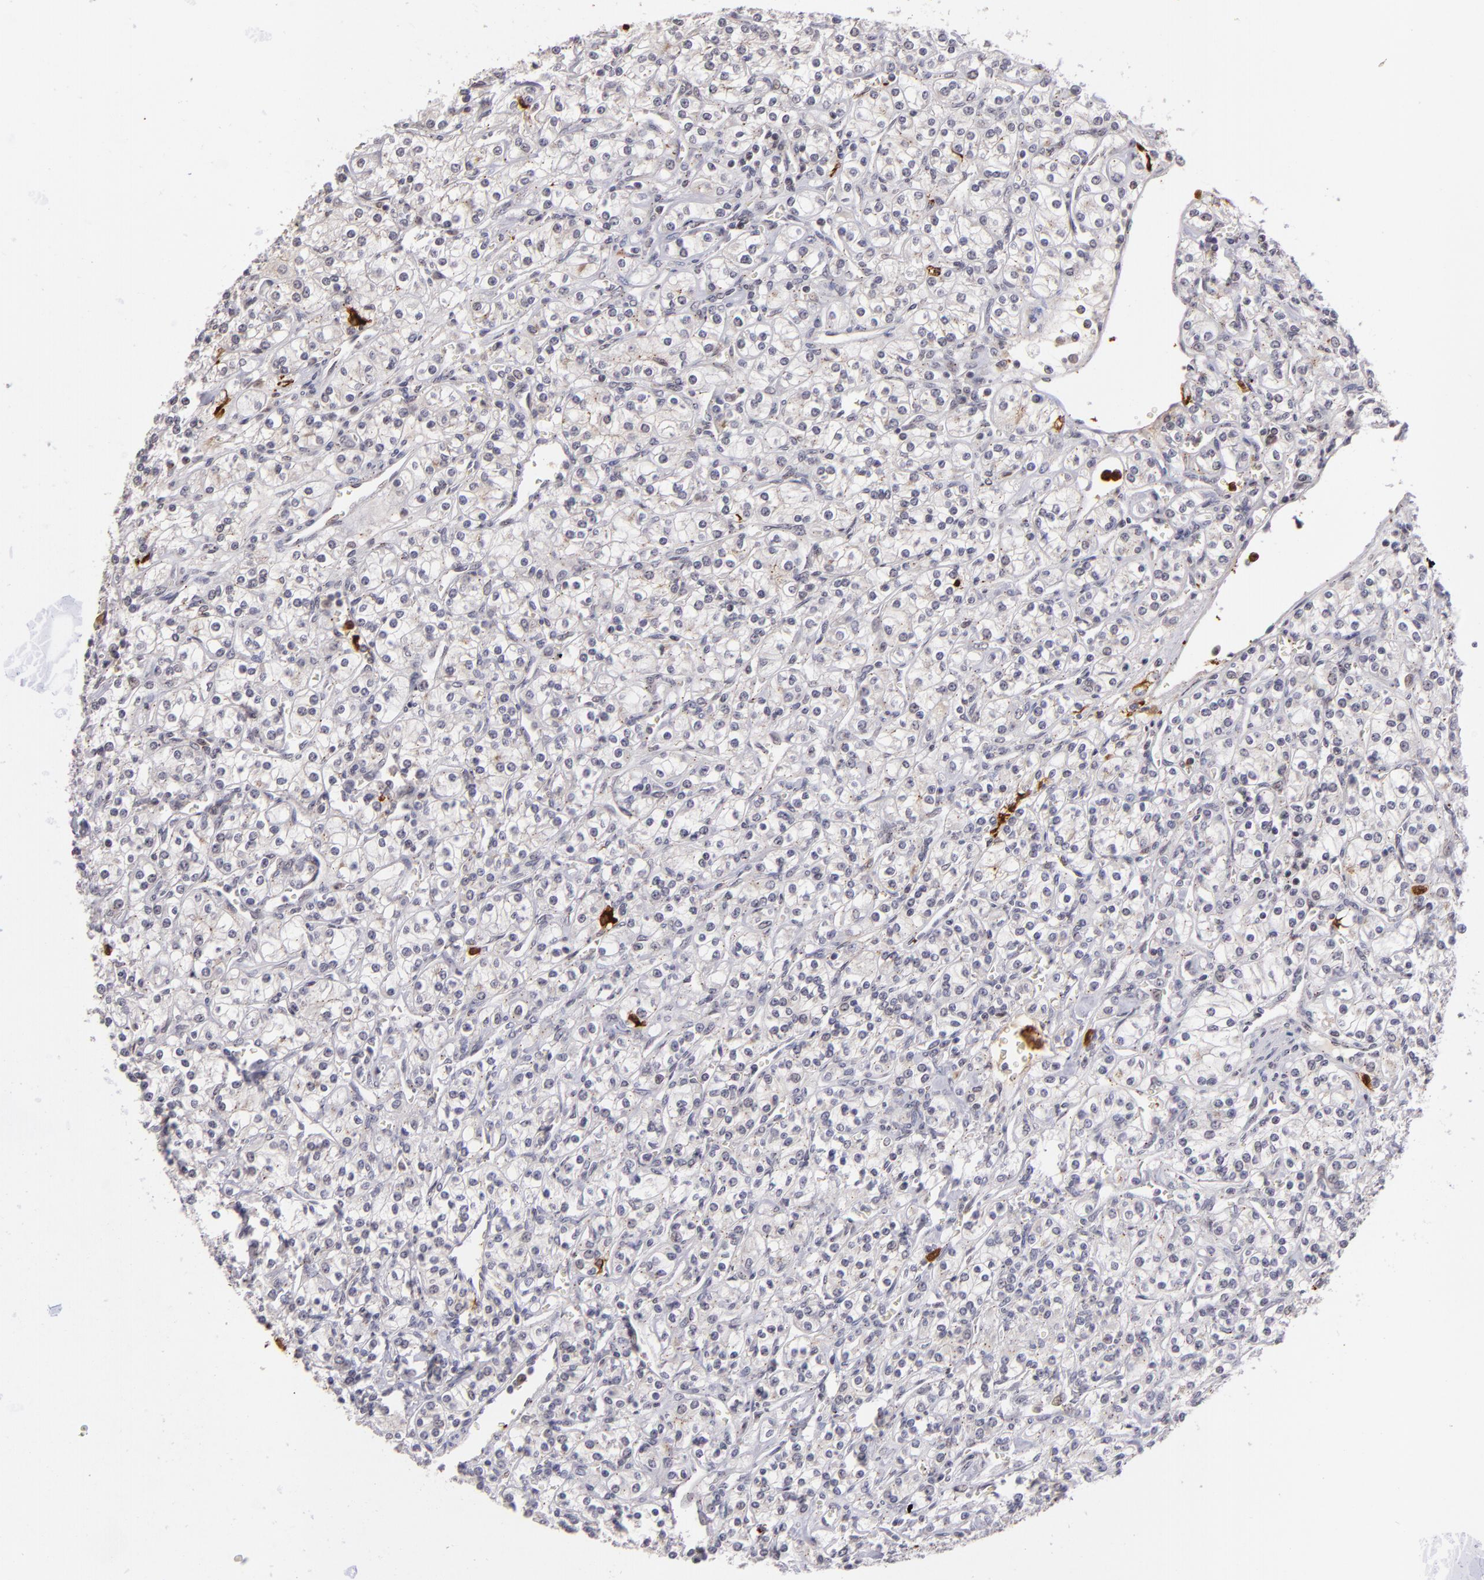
{"staining": {"intensity": "negative", "quantity": "none", "location": "none"}, "tissue": "renal cancer", "cell_type": "Tumor cells", "image_type": "cancer", "snomed": [{"axis": "morphology", "description": "Adenocarcinoma, NOS"}, {"axis": "topography", "description": "Kidney"}], "caption": "Human renal adenocarcinoma stained for a protein using immunohistochemistry (IHC) reveals no expression in tumor cells.", "gene": "RXRG", "patient": {"sex": "male", "age": 77}}